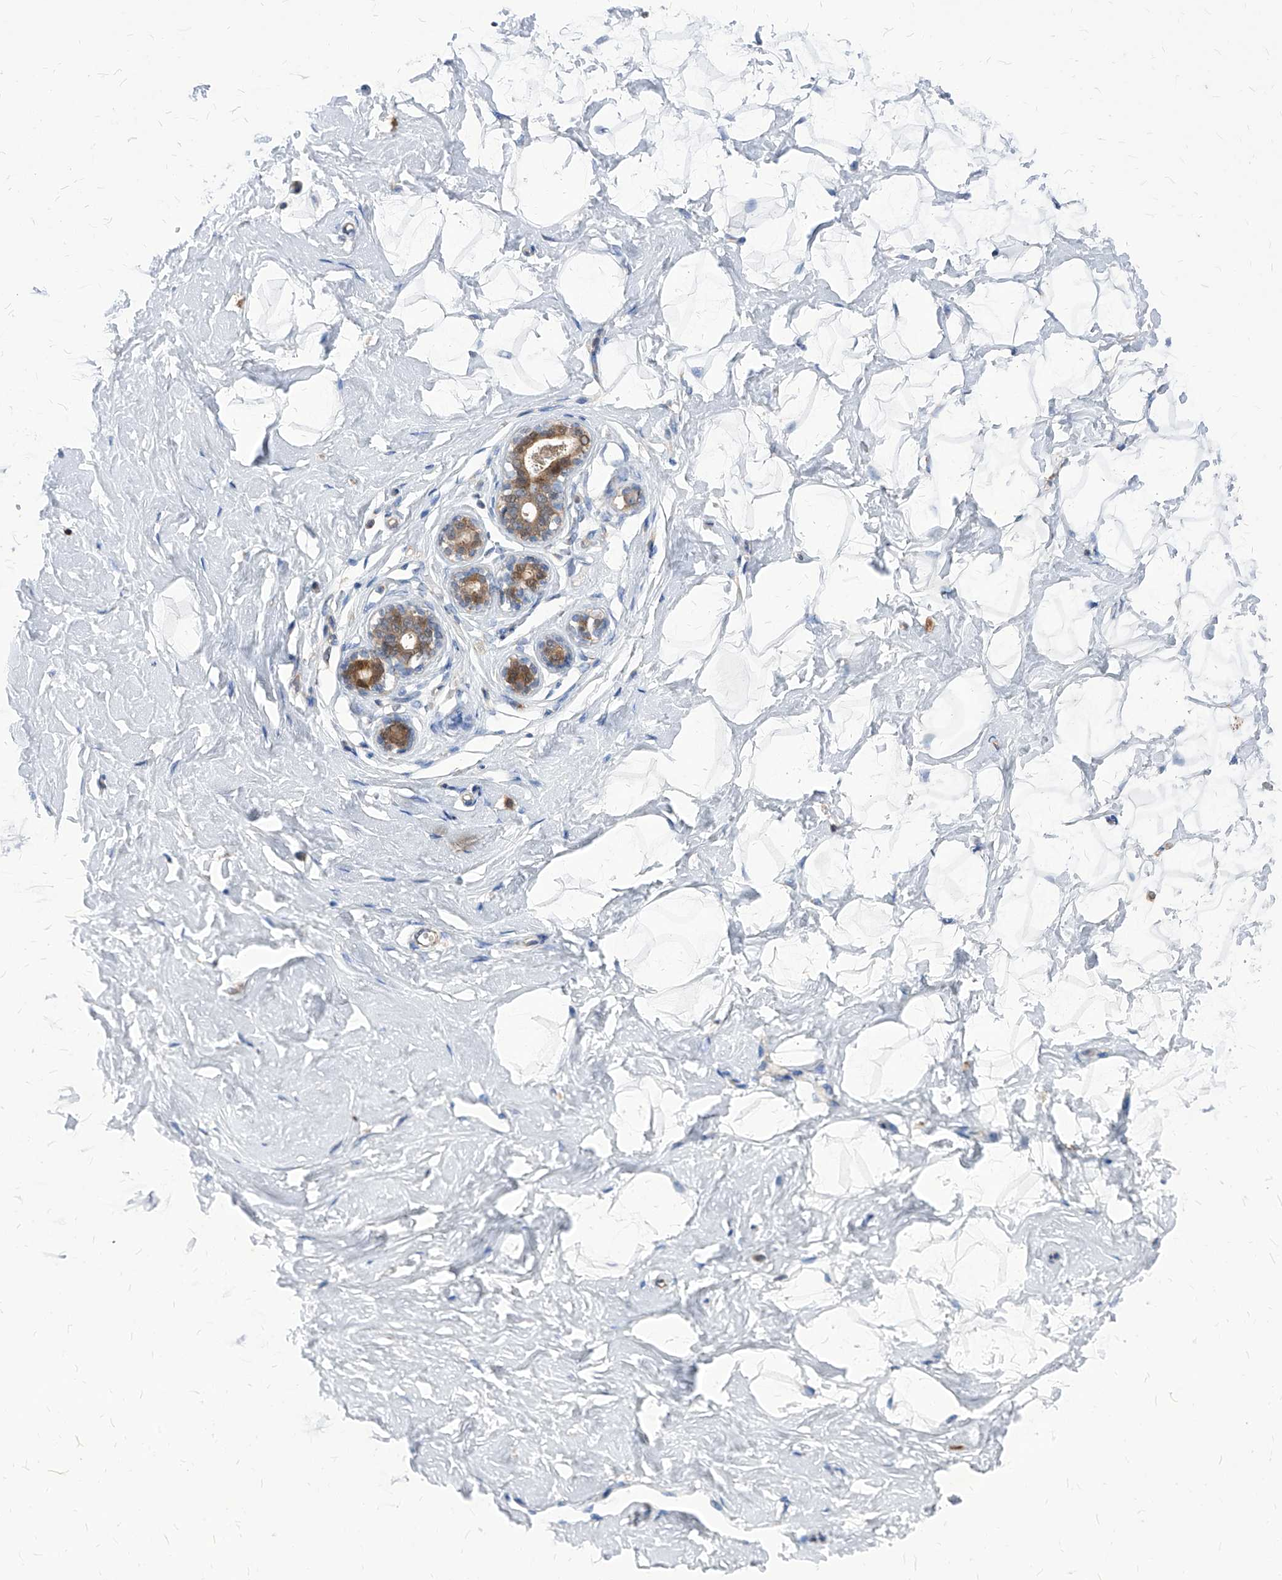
{"staining": {"intensity": "negative", "quantity": "none", "location": "none"}, "tissue": "breast", "cell_type": "Adipocytes", "image_type": "normal", "snomed": [{"axis": "morphology", "description": "Normal tissue, NOS"}, {"axis": "morphology", "description": "Adenoma, NOS"}, {"axis": "topography", "description": "Breast"}], "caption": "Human breast stained for a protein using immunohistochemistry (IHC) reveals no expression in adipocytes.", "gene": "ABRACL", "patient": {"sex": "female", "age": 23}}